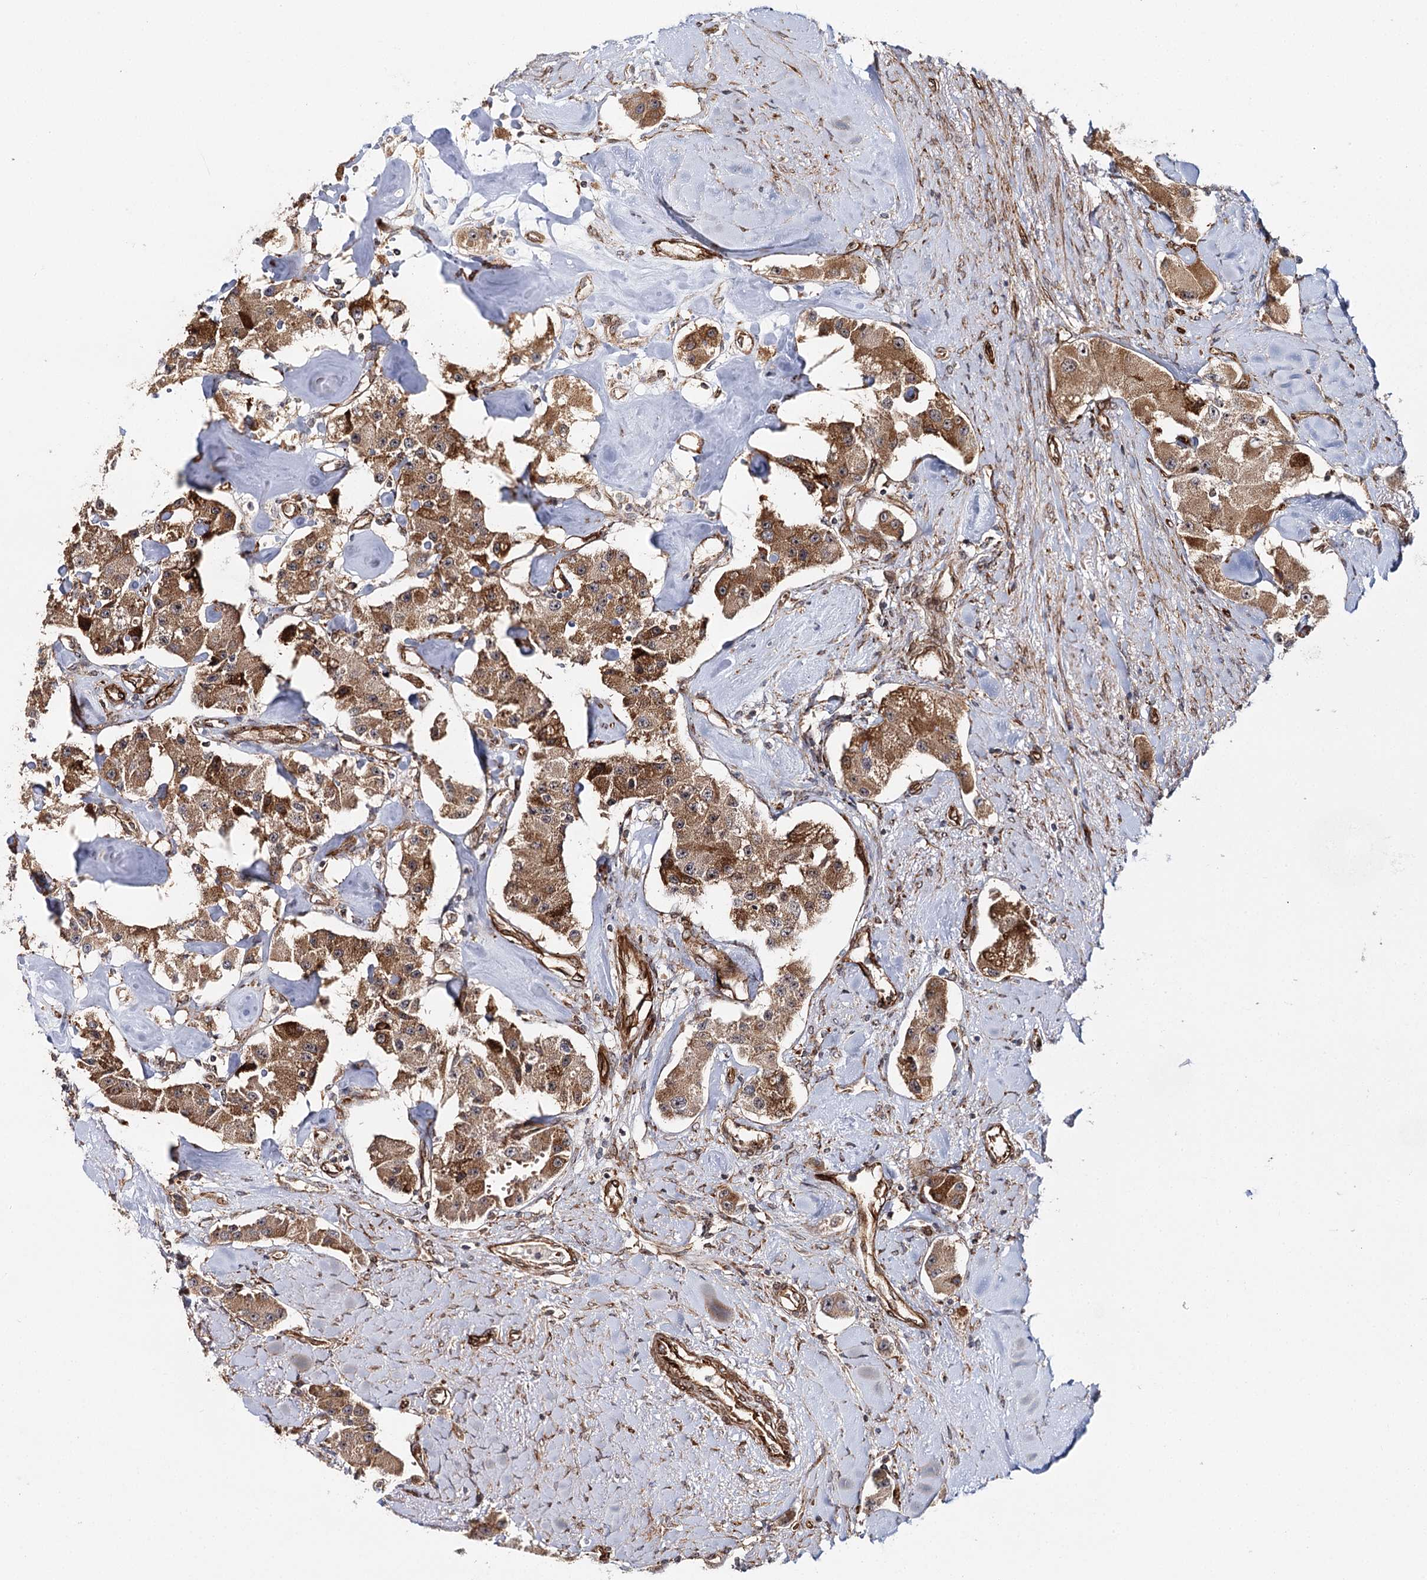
{"staining": {"intensity": "moderate", "quantity": ">75%", "location": "cytoplasmic/membranous"}, "tissue": "carcinoid", "cell_type": "Tumor cells", "image_type": "cancer", "snomed": [{"axis": "morphology", "description": "Carcinoid, malignant, NOS"}, {"axis": "topography", "description": "Pancreas"}], "caption": "Immunohistochemistry (DAB (3,3'-diaminobenzidine)) staining of malignant carcinoid displays moderate cytoplasmic/membranous protein expression in about >75% of tumor cells. The protein is stained brown, and the nuclei are stained in blue (DAB IHC with brightfield microscopy, high magnification).", "gene": "MKNK1", "patient": {"sex": "male", "age": 41}}